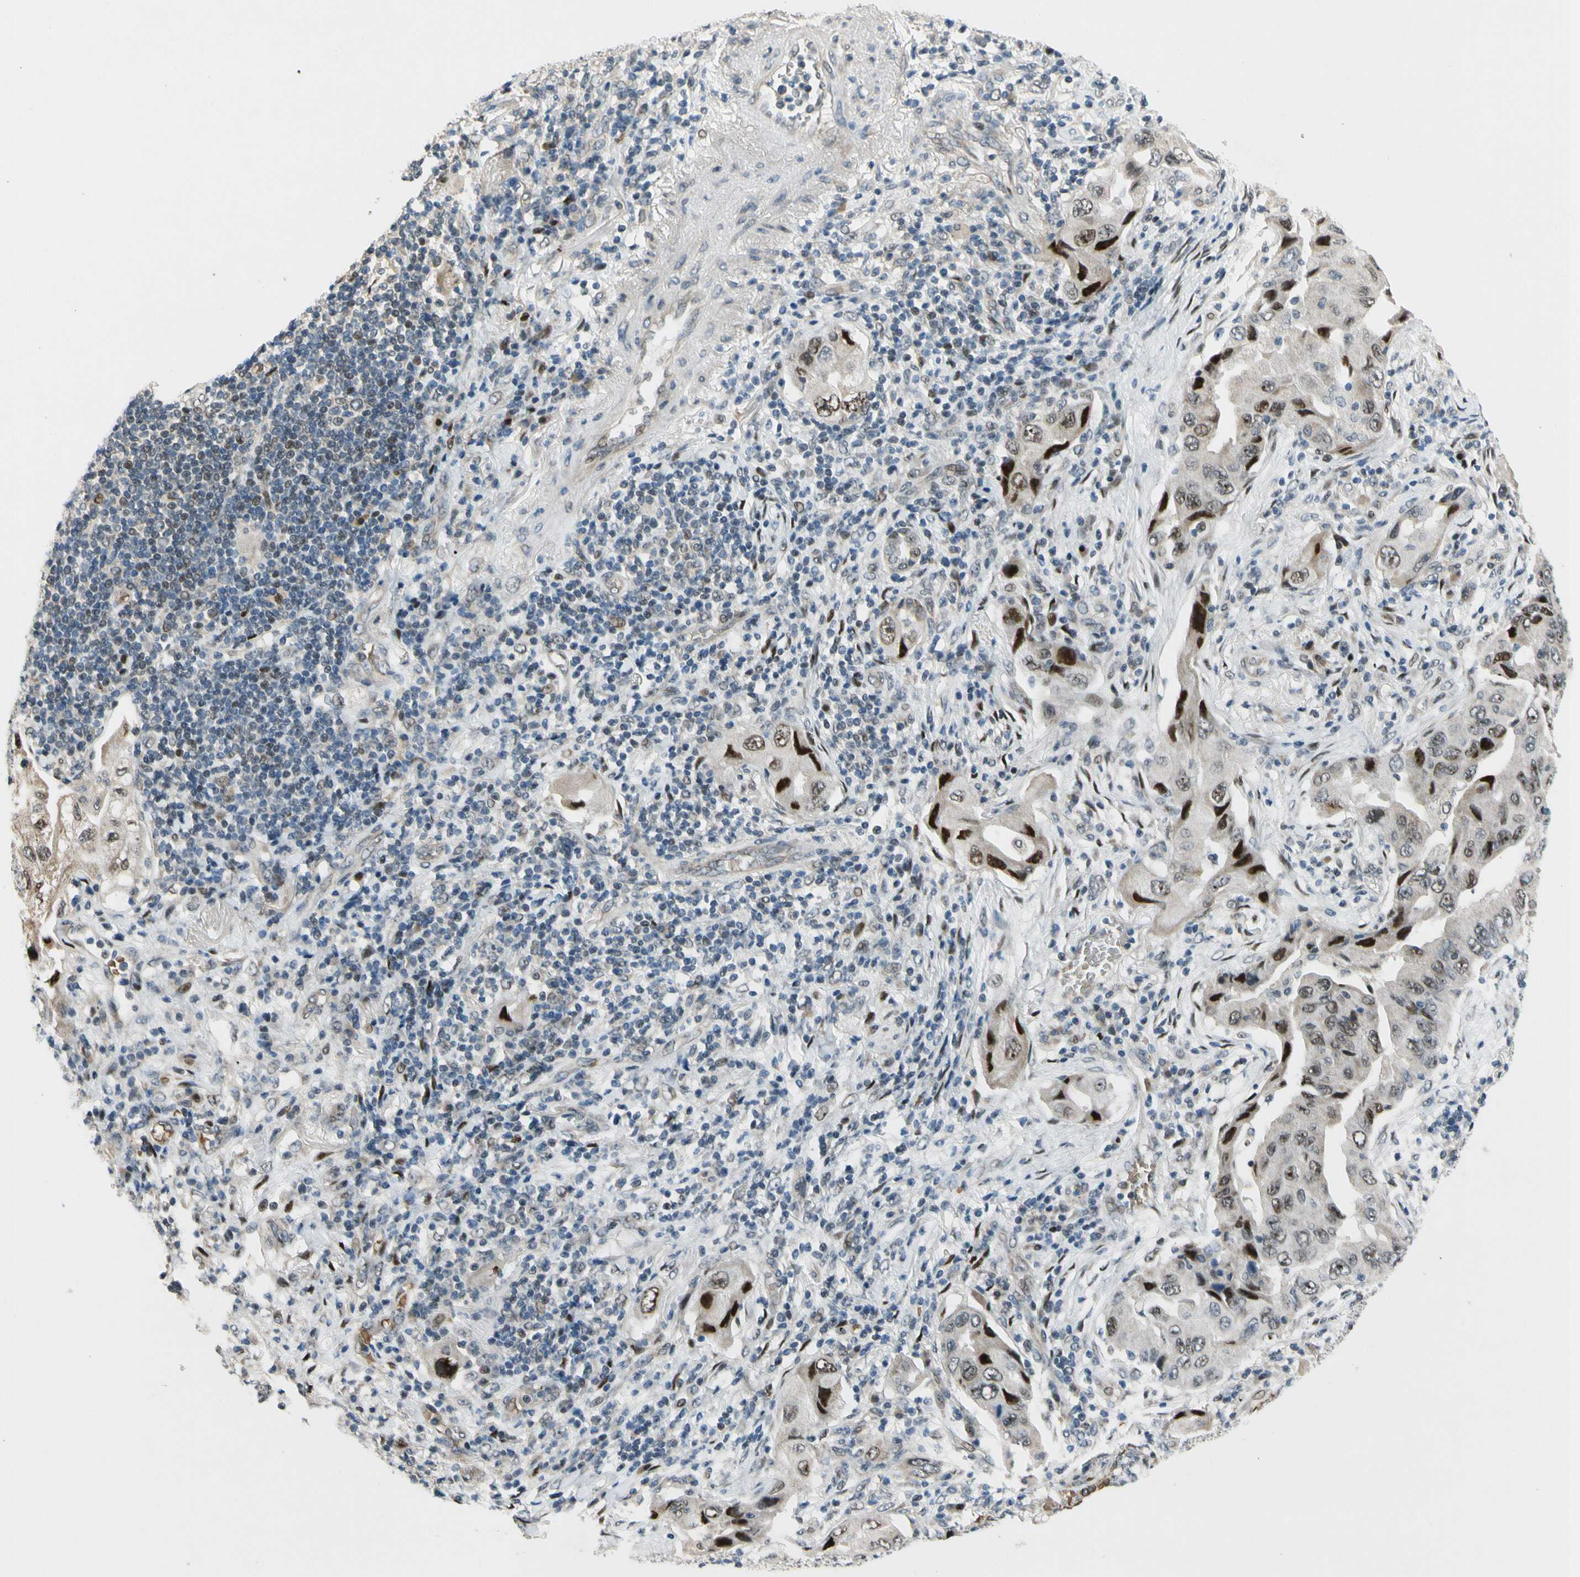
{"staining": {"intensity": "strong", "quantity": "25%-75%", "location": "nuclear"}, "tissue": "lung cancer", "cell_type": "Tumor cells", "image_type": "cancer", "snomed": [{"axis": "morphology", "description": "Adenocarcinoma, NOS"}, {"axis": "topography", "description": "Lung"}], "caption": "A micrograph of lung cancer (adenocarcinoma) stained for a protein exhibits strong nuclear brown staining in tumor cells.", "gene": "ZNF184", "patient": {"sex": "female", "age": 65}}